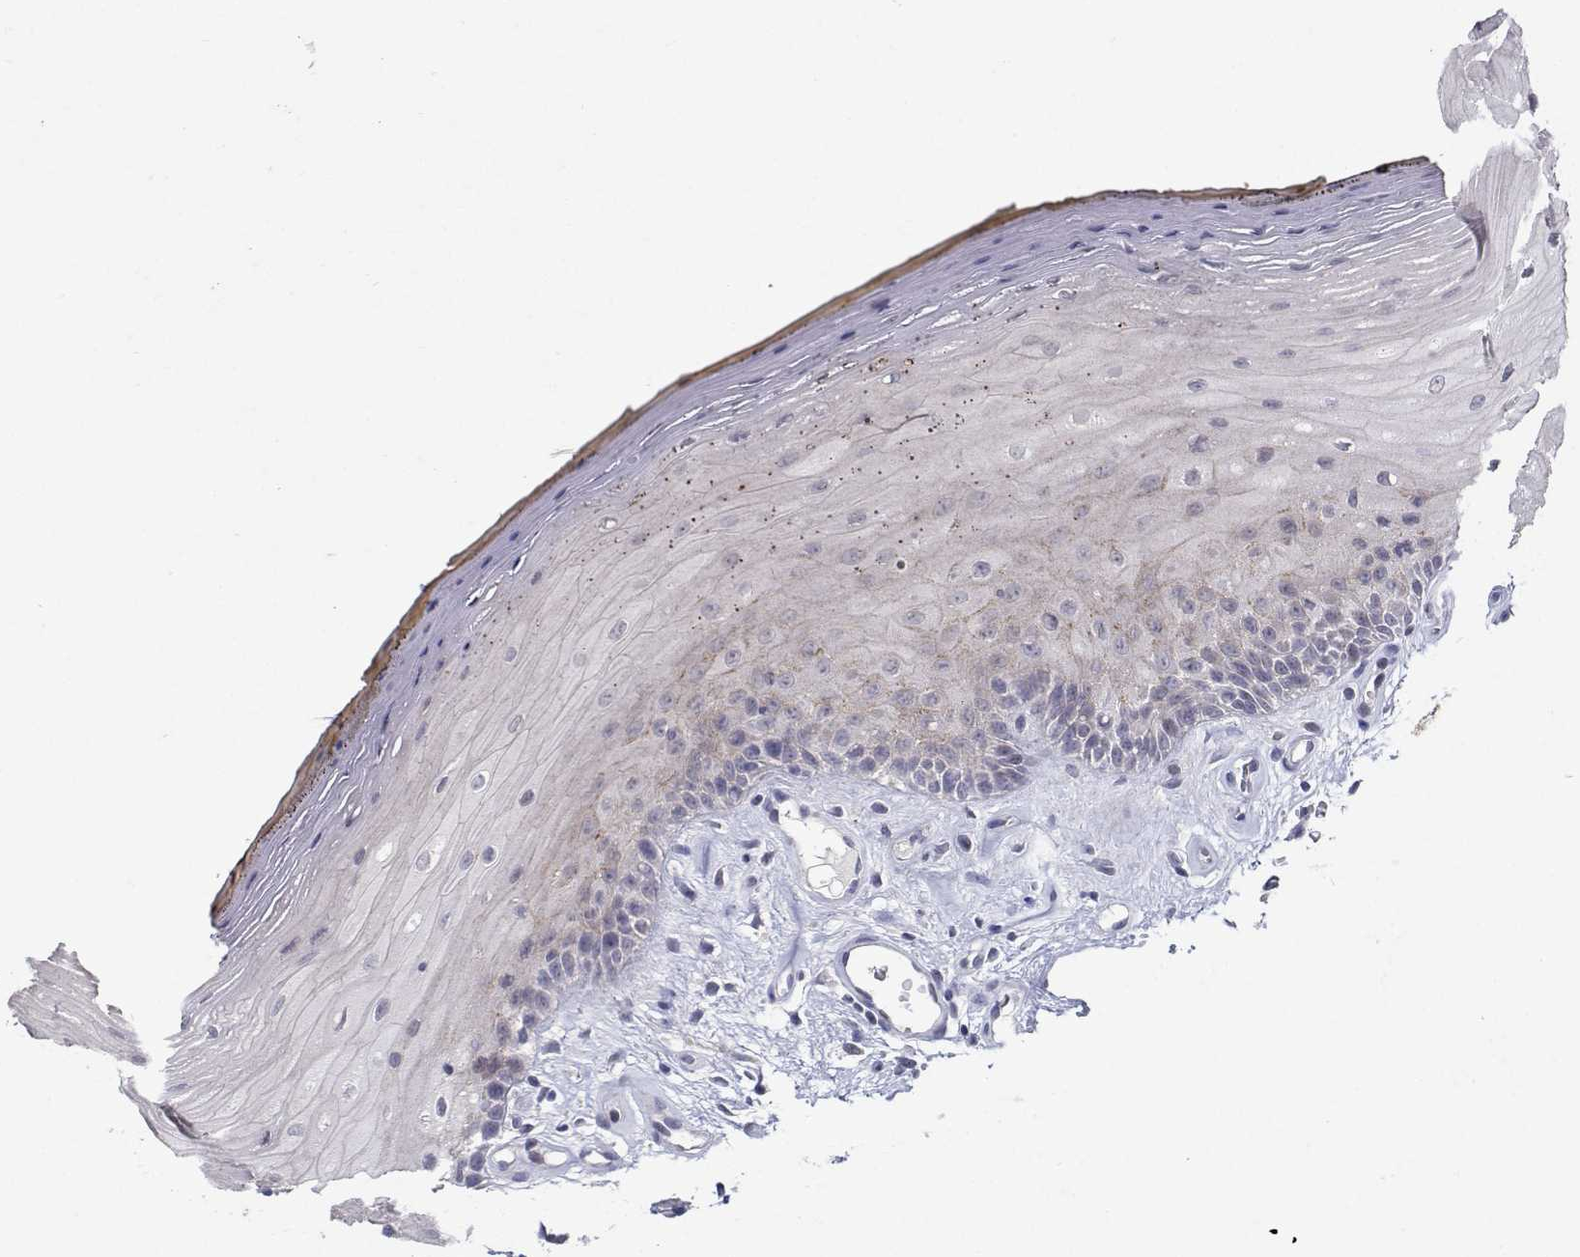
{"staining": {"intensity": "negative", "quantity": "none", "location": "none"}, "tissue": "oral mucosa", "cell_type": "Squamous epithelial cells", "image_type": "normal", "snomed": [{"axis": "morphology", "description": "Normal tissue, NOS"}, {"axis": "morphology", "description": "Squamous cell carcinoma, NOS"}, {"axis": "topography", "description": "Oral tissue"}, {"axis": "topography", "description": "Head-Neck"}], "caption": "High power microscopy photomicrograph of an immunohistochemistry (IHC) micrograph of benign oral mucosa, revealing no significant staining in squamous epithelial cells. (Brightfield microscopy of DAB IHC at high magnification).", "gene": "RBPJL", "patient": {"sex": "male", "age": 52}}